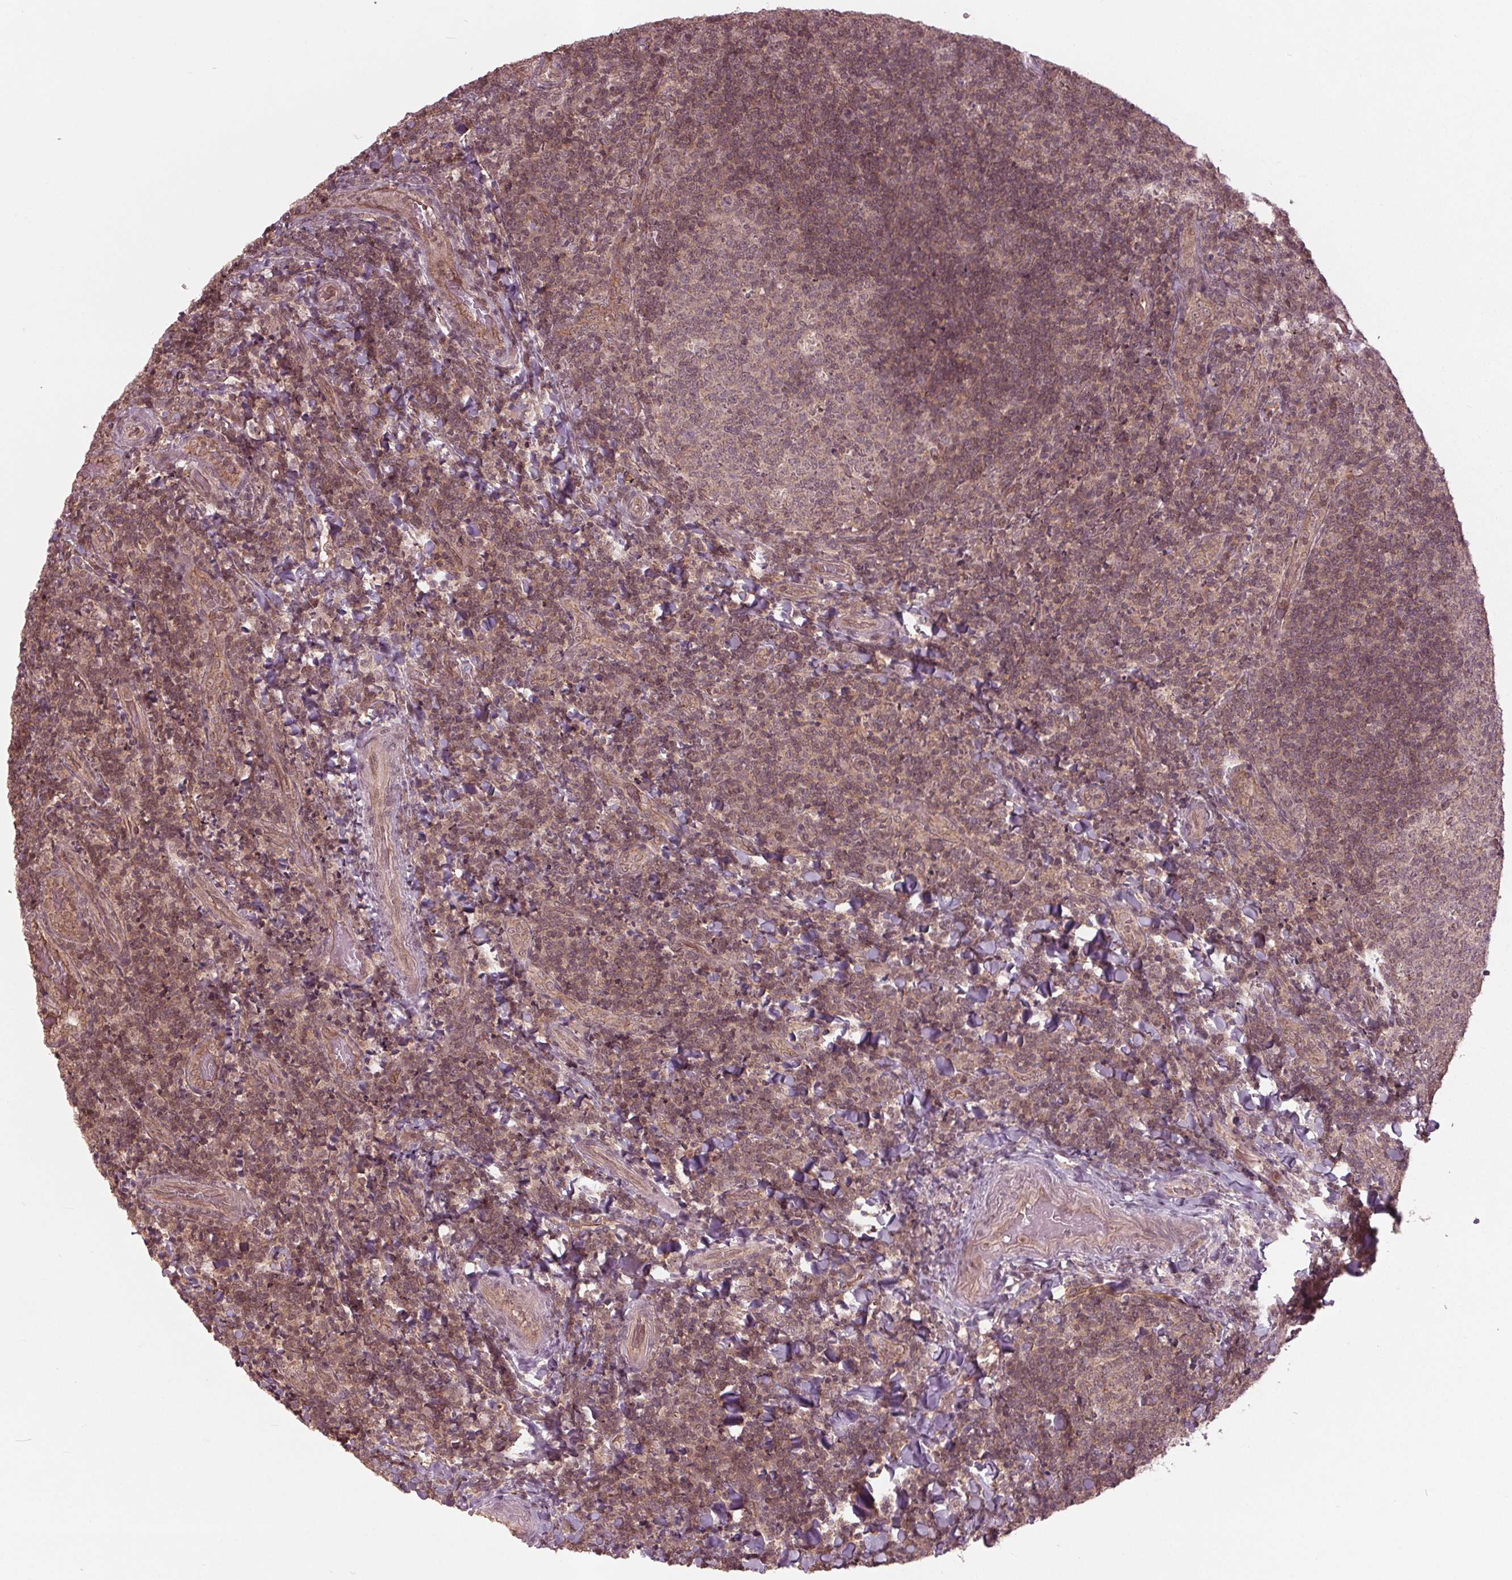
{"staining": {"intensity": "weak", "quantity": "25%-75%", "location": "cytoplasmic/membranous,nuclear"}, "tissue": "tonsil", "cell_type": "Germinal center cells", "image_type": "normal", "snomed": [{"axis": "morphology", "description": "Normal tissue, NOS"}, {"axis": "topography", "description": "Tonsil"}], "caption": "IHC photomicrograph of benign tonsil: human tonsil stained using immunohistochemistry demonstrates low levels of weak protein expression localized specifically in the cytoplasmic/membranous,nuclear of germinal center cells, appearing as a cytoplasmic/membranous,nuclear brown color.", "gene": "BTBD1", "patient": {"sex": "male", "age": 17}}